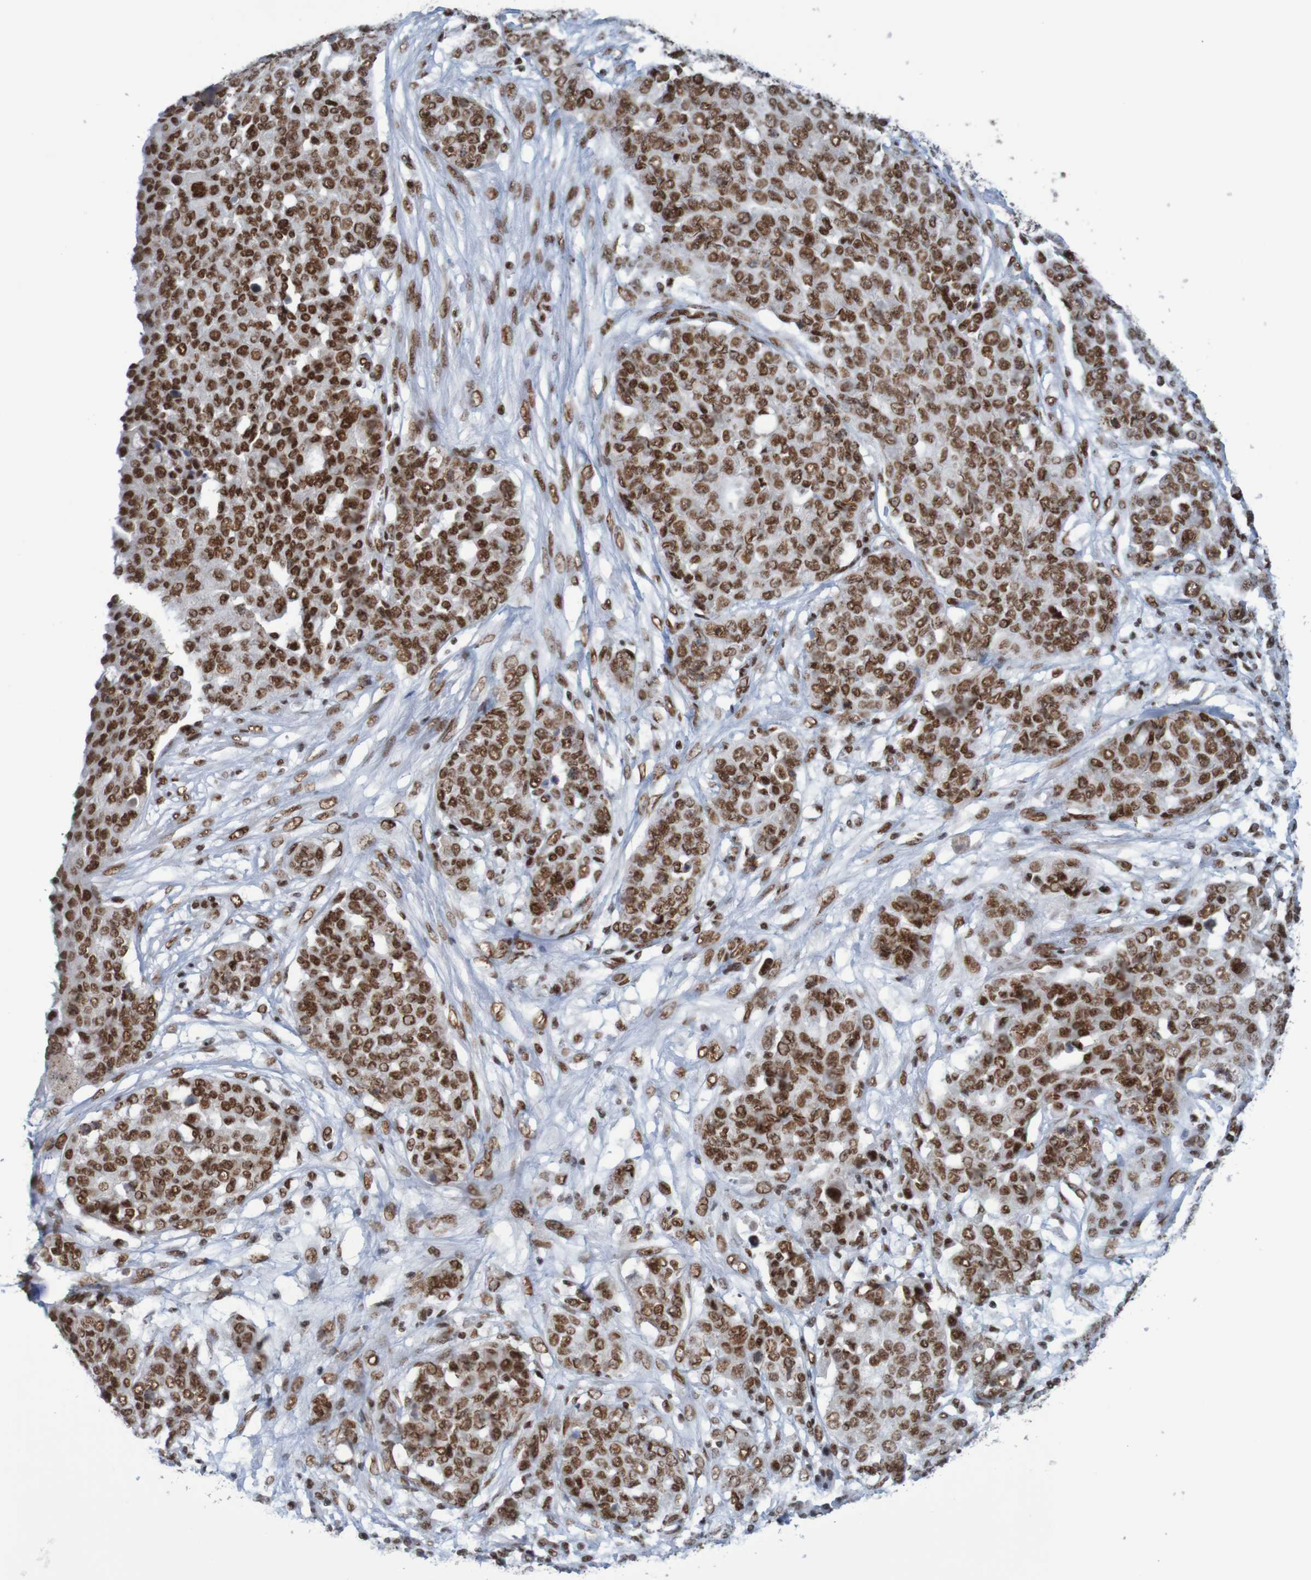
{"staining": {"intensity": "strong", "quantity": ">75%", "location": "nuclear"}, "tissue": "ovarian cancer", "cell_type": "Tumor cells", "image_type": "cancer", "snomed": [{"axis": "morphology", "description": "Cystadenocarcinoma, serous, NOS"}, {"axis": "topography", "description": "Soft tissue"}, {"axis": "topography", "description": "Ovary"}], "caption": "Protein staining of ovarian cancer tissue displays strong nuclear positivity in approximately >75% of tumor cells.", "gene": "THRAP3", "patient": {"sex": "female", "age": 57}}